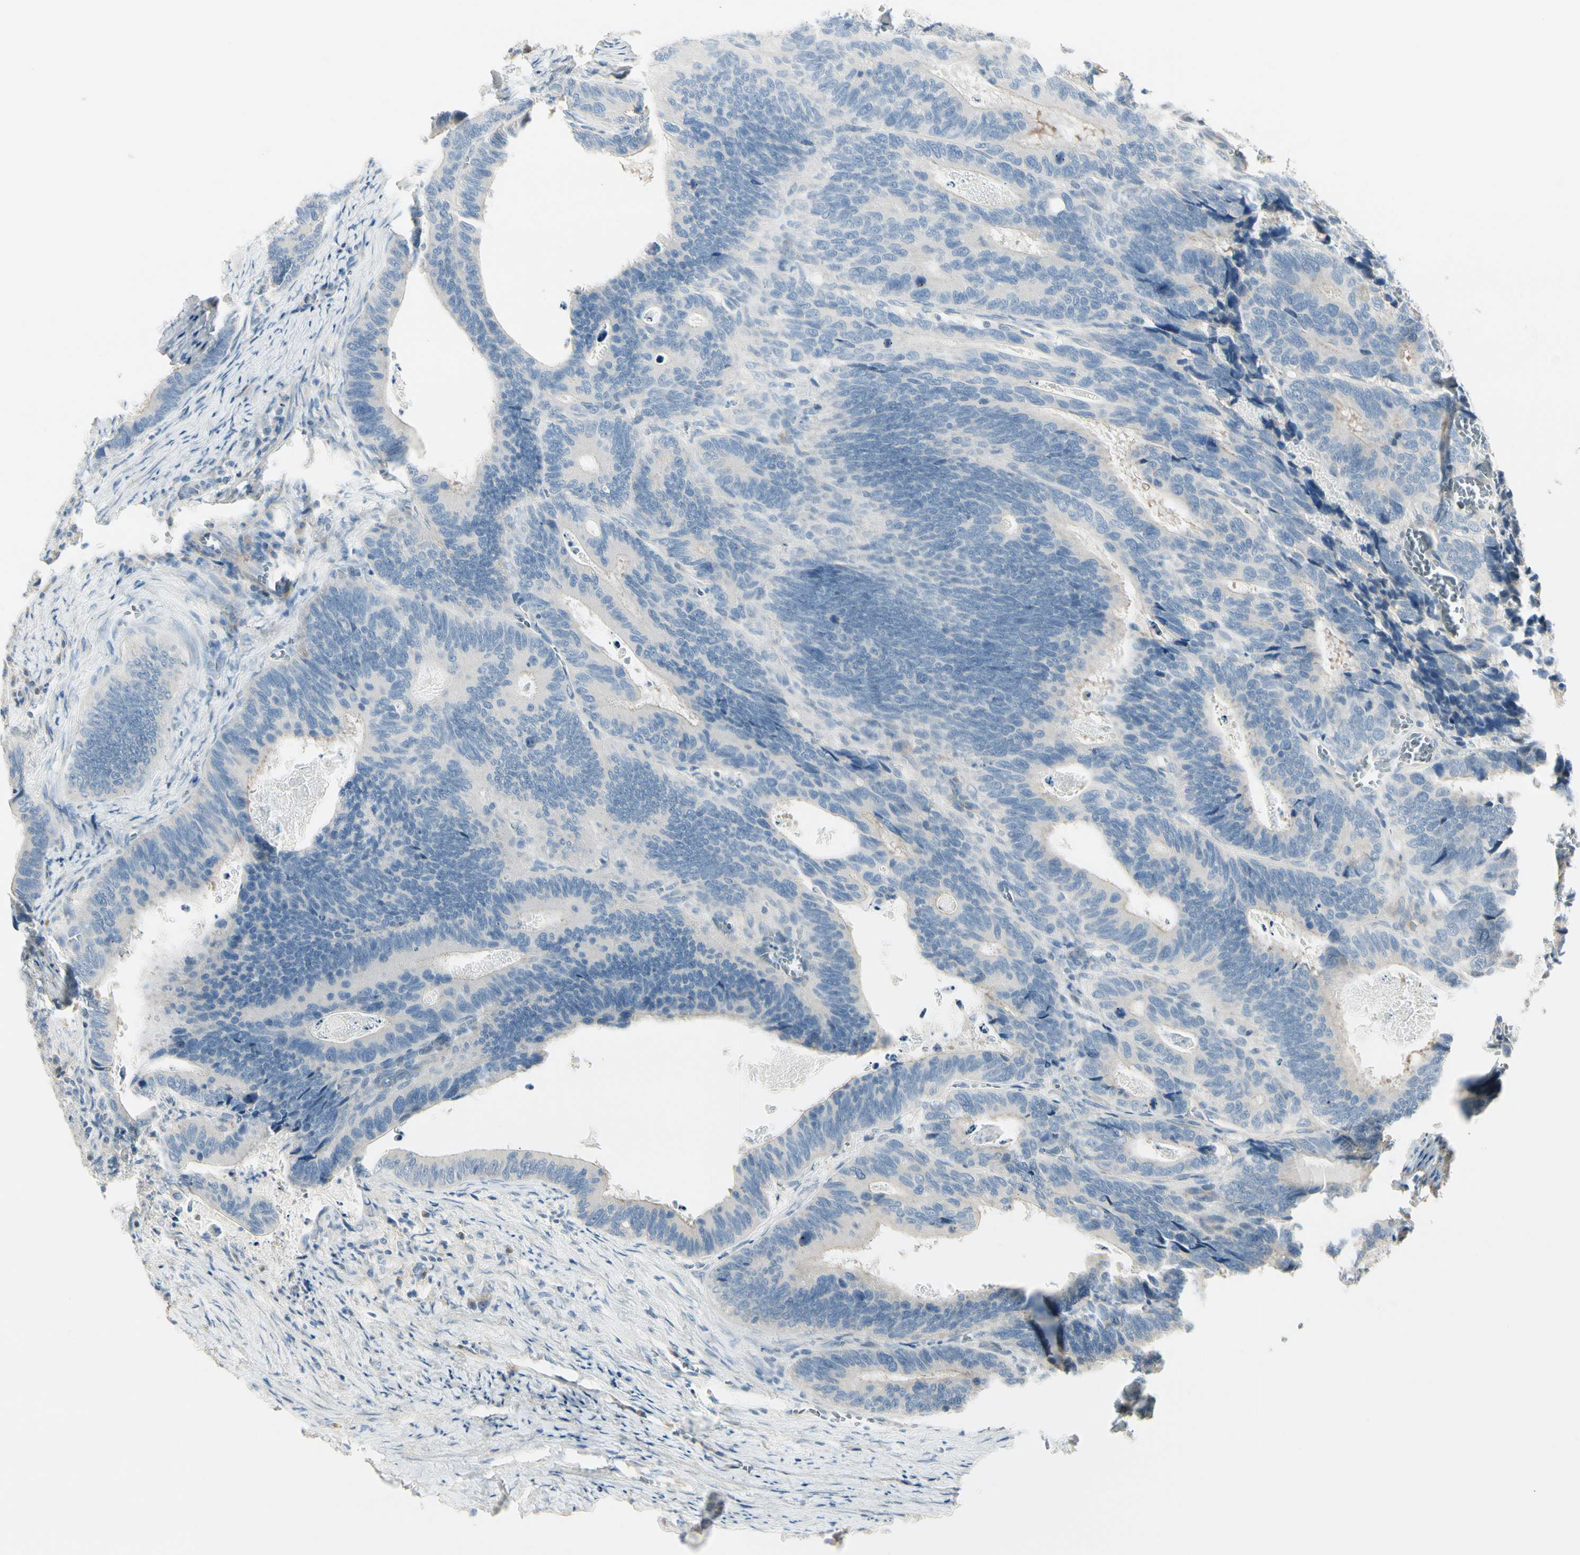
{"staining": {"intensity": "negative", "quantity": "none", "location": "none"}, "tissue": "colorectal cancer", "cell_type": "Tumor cells", "image_type": "cancer", "snomed": [{"axis": "morphology", "description": "Adenocarcinoma, NOS"}, {"axis": "topography", "description": "Colon"}], "caption": "This is an IHC image of colorectal adenocarcinoma. There is no positivity in tumor cells.", "gene": "ADGRA3", "patient": {"sex": "male", "age": 72}}